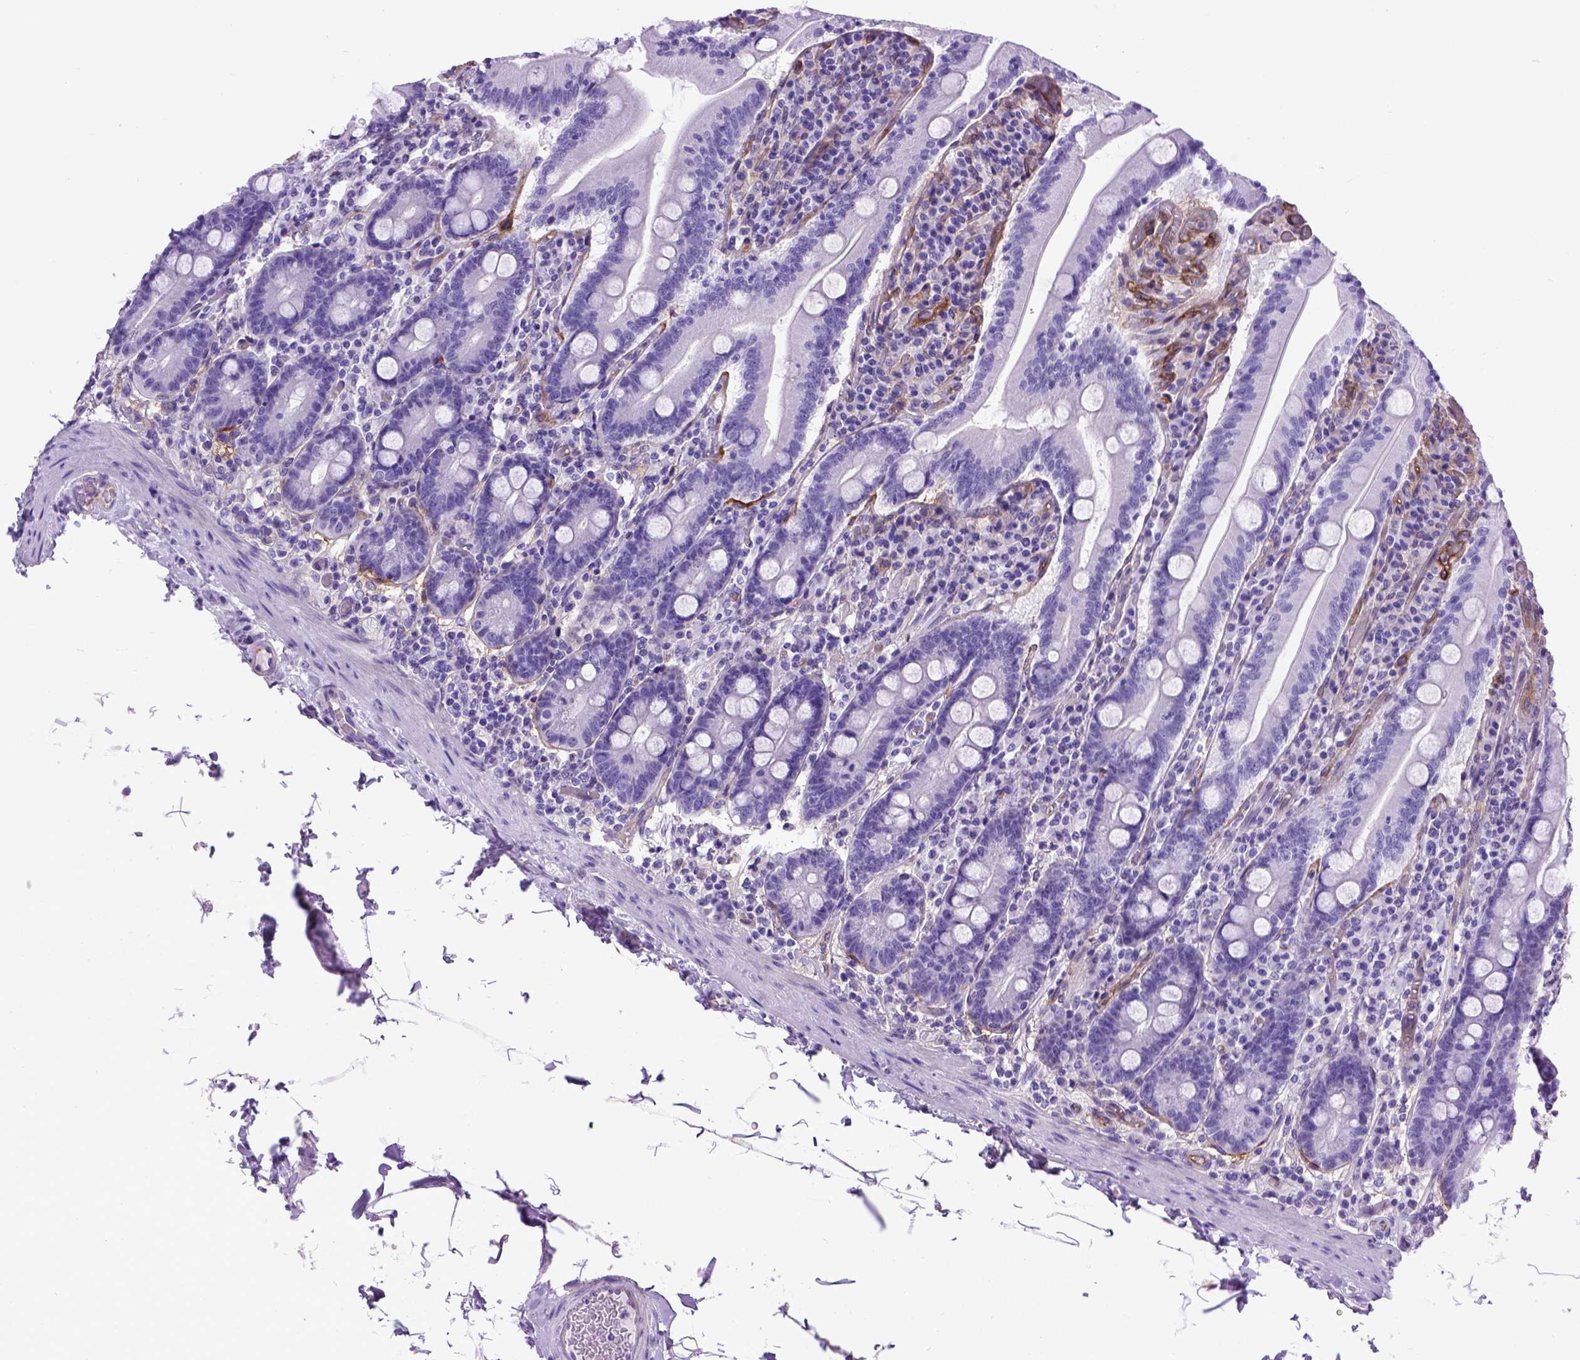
{"staining": {"intensity": "negative", "quantity": "none", "location": "none"}, "tissue": "small intestine", "cell_type": "Glandular cells", "image_type": "normal", "snomed": [{"axis": "morphology", "description": "Normal tissue, NOS"}, {"axis": "topography", "description": "Small intestine"}], "caption": "This is an IHC micrograph of unremarkable small intestine. There is no staining in glandular cells.", "gene": "ENG", "patient": {"sex": "male", "age": 37}}